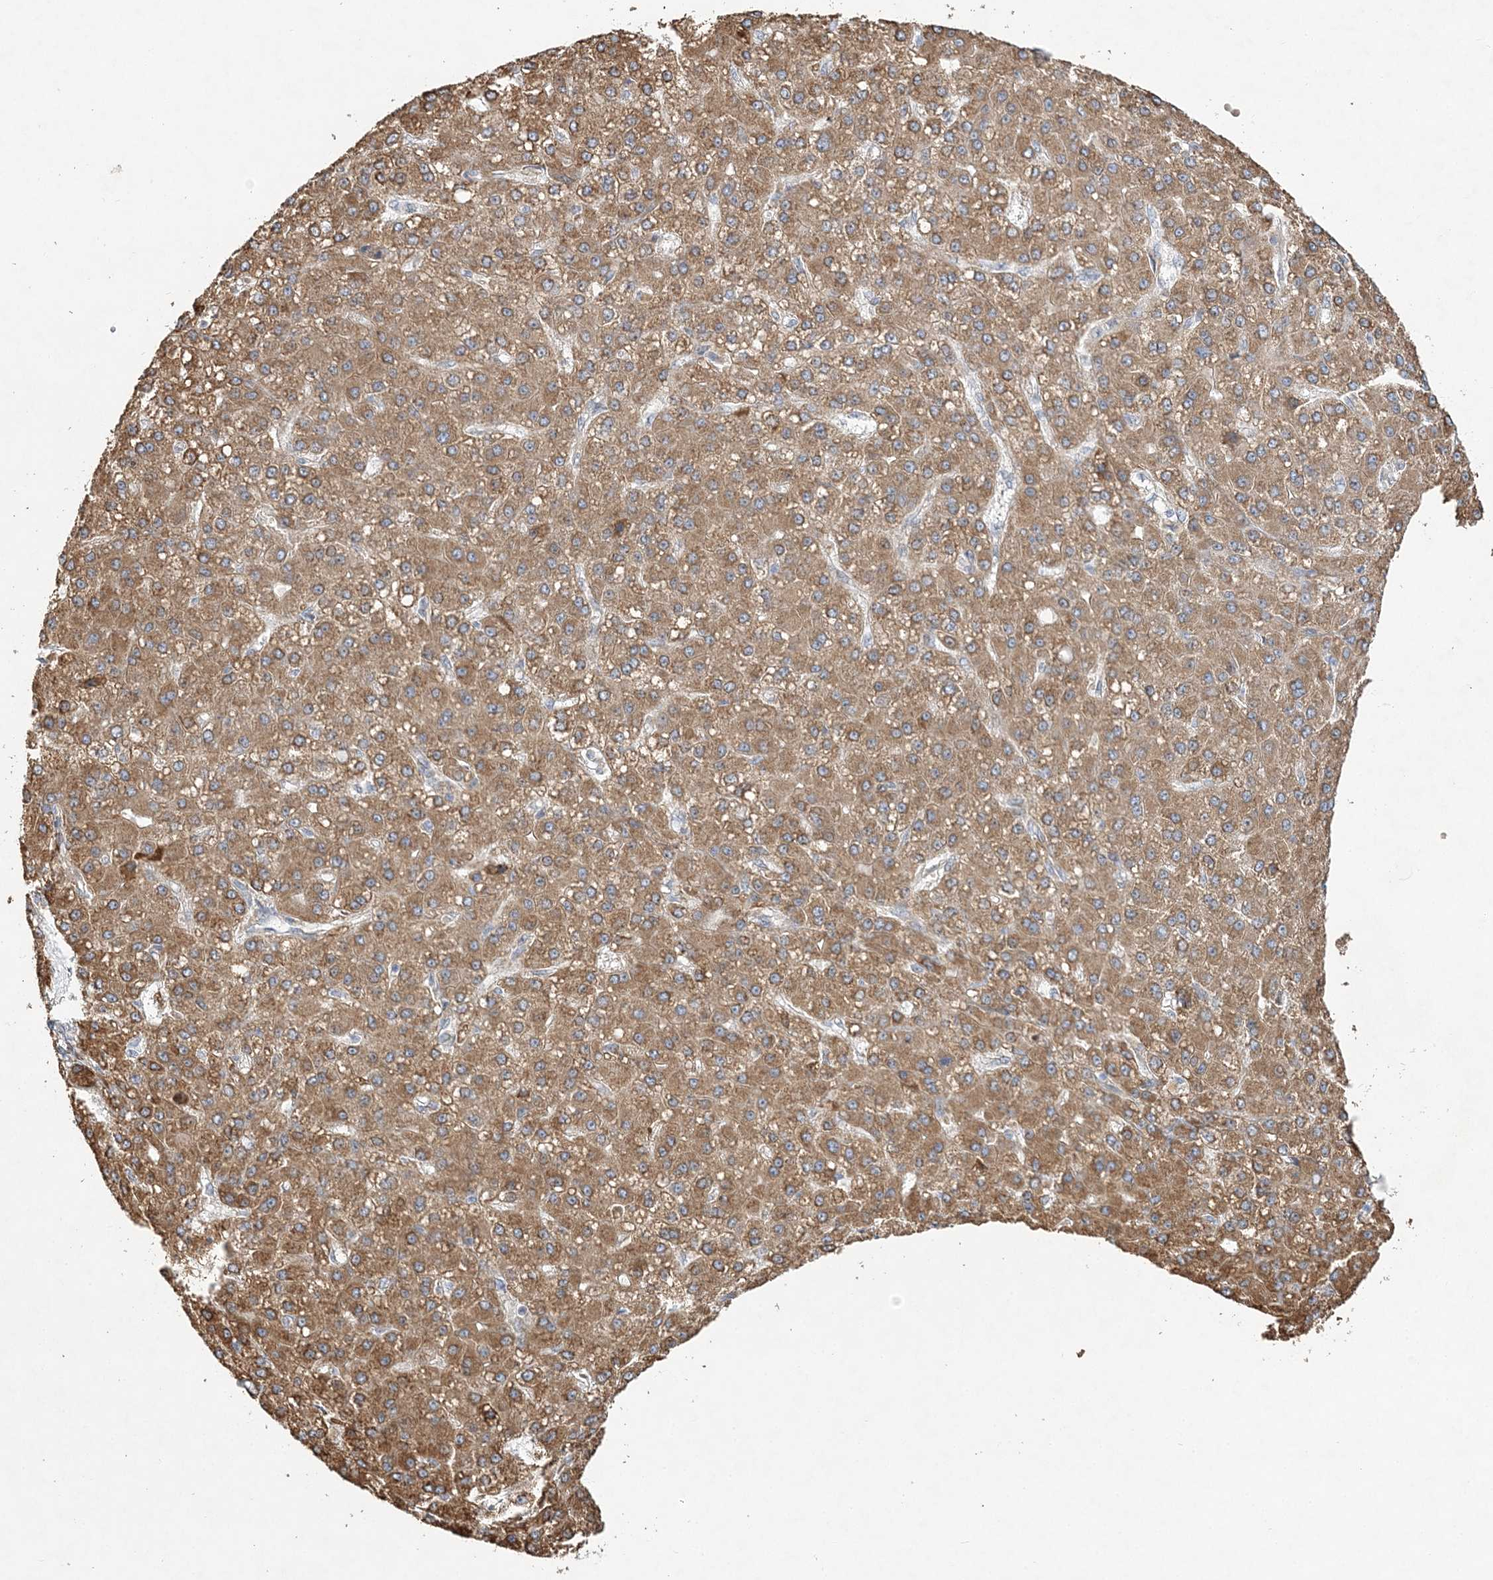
{"staining": {"intensity": "moderate", "quantity": ">75%", "location": "cytoplasmic/membranous"}, "tissue": "liver cancer", "cell_type": "Tumor cells", "image_type": "cancer", "snomed": [{"axis": "morphology", "description": "Carcinoma, Hepatocellular, NOS"}, {"axis": "topography", "description": "Liver"}], "caption": "There is medium levels of moderate cytoplasmic/membranous staining in tumor cells of liver cancer, as demonstrated by immunohistochemical staining (brown color).", "gene": "ZFYVE16", "patient": {"sex": "male", "age": 67}}